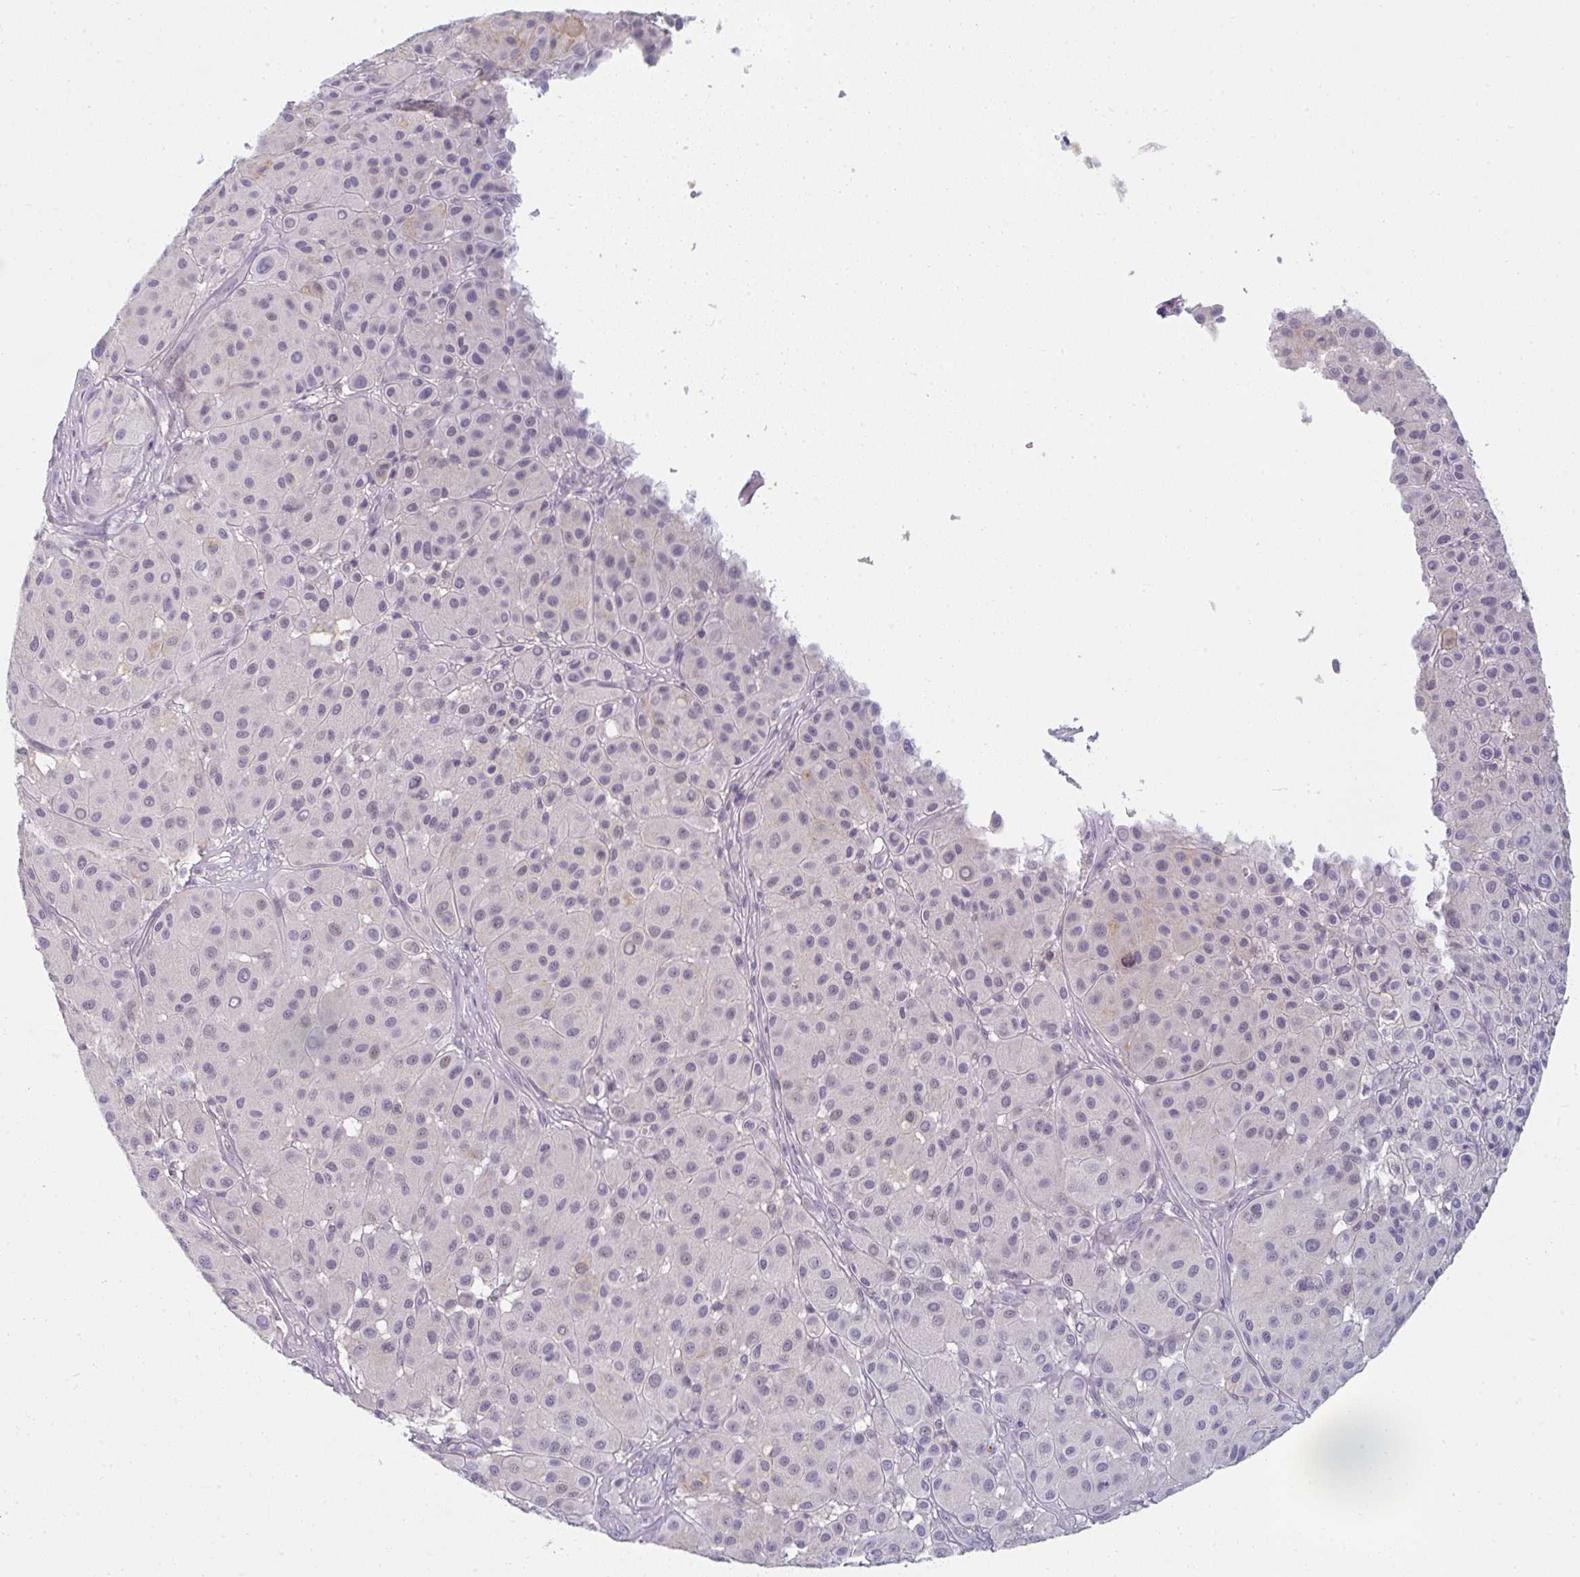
{"staining": {"intensity": "negative", "quantity": "none", "location": "none"}, "tissue": "melanoma", "cell_type": "Tumor cells", "image_type": "cancer", "snomed": [{"axis": "morphology", "description": "Malignant melanoma, Metastatic site"}, {"axis": "topography", "description": "Smooth muscle"}], "caption": "This is an immunohistochemistry micrograph of human malignant melanoma (metastatic site). There is no positivity in tumor cells.", "gene": "PPFIA4", "patient": {"sex": "male", "age": 41}}